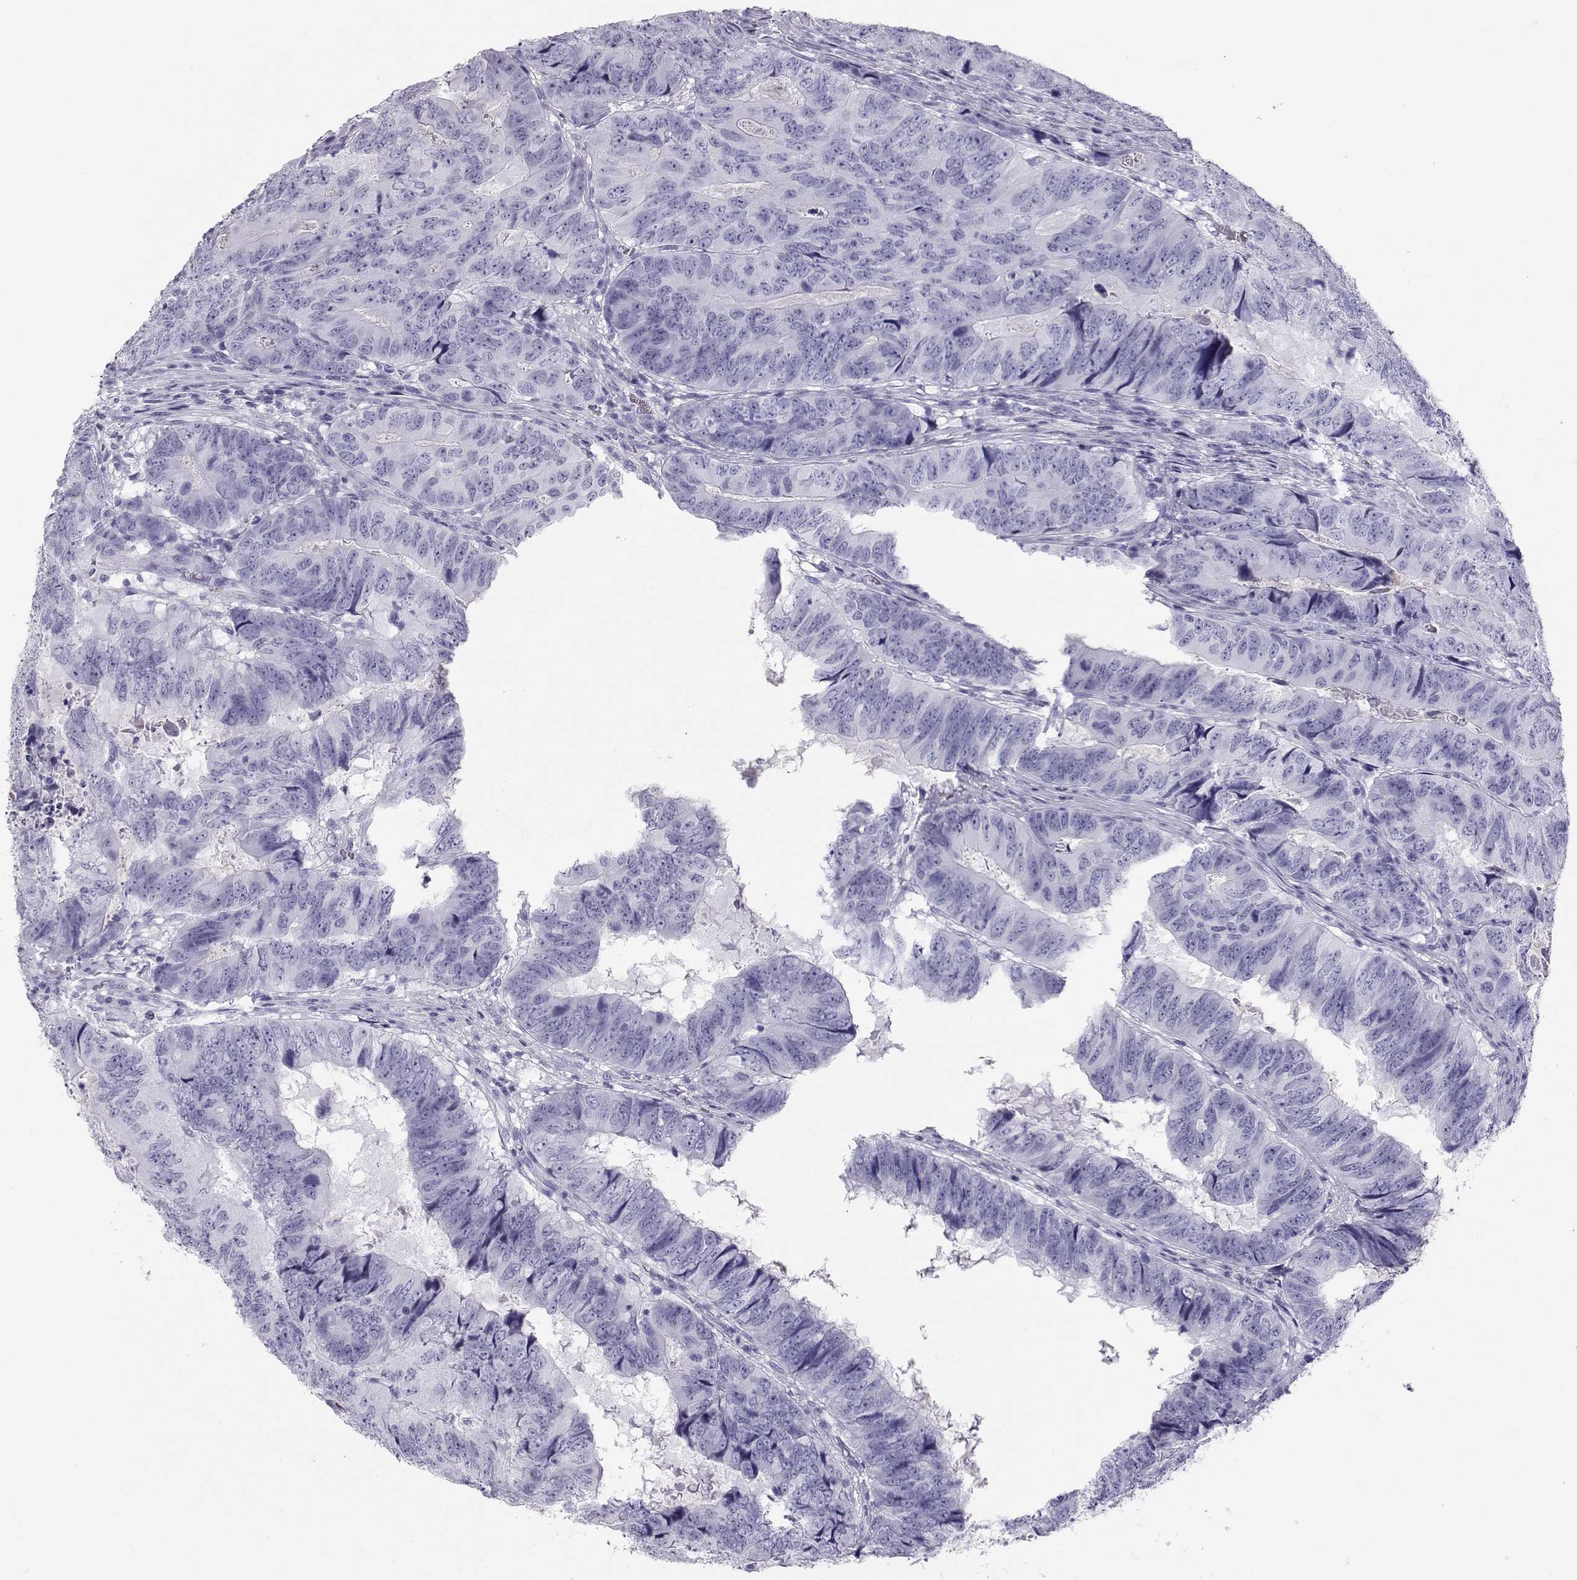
{"staining": {"intensity": "negative", "quantity": "none", "location": "none"}, "tissue": "colorectal cancer", "cell_type": "Tumor cells", "image_type": "cancer", "snomed": [{"axis": "morphology", "description": "Adenocarcinoma, NOS"}, {"axis": "topography", "description": "Colon"}], "caption": "Colorectal cancer was stained to show a protein in brown. There is no significant positivity in tumor cells.", "gene": "RD3", "patient": {"sex": "male", "age": 79}}